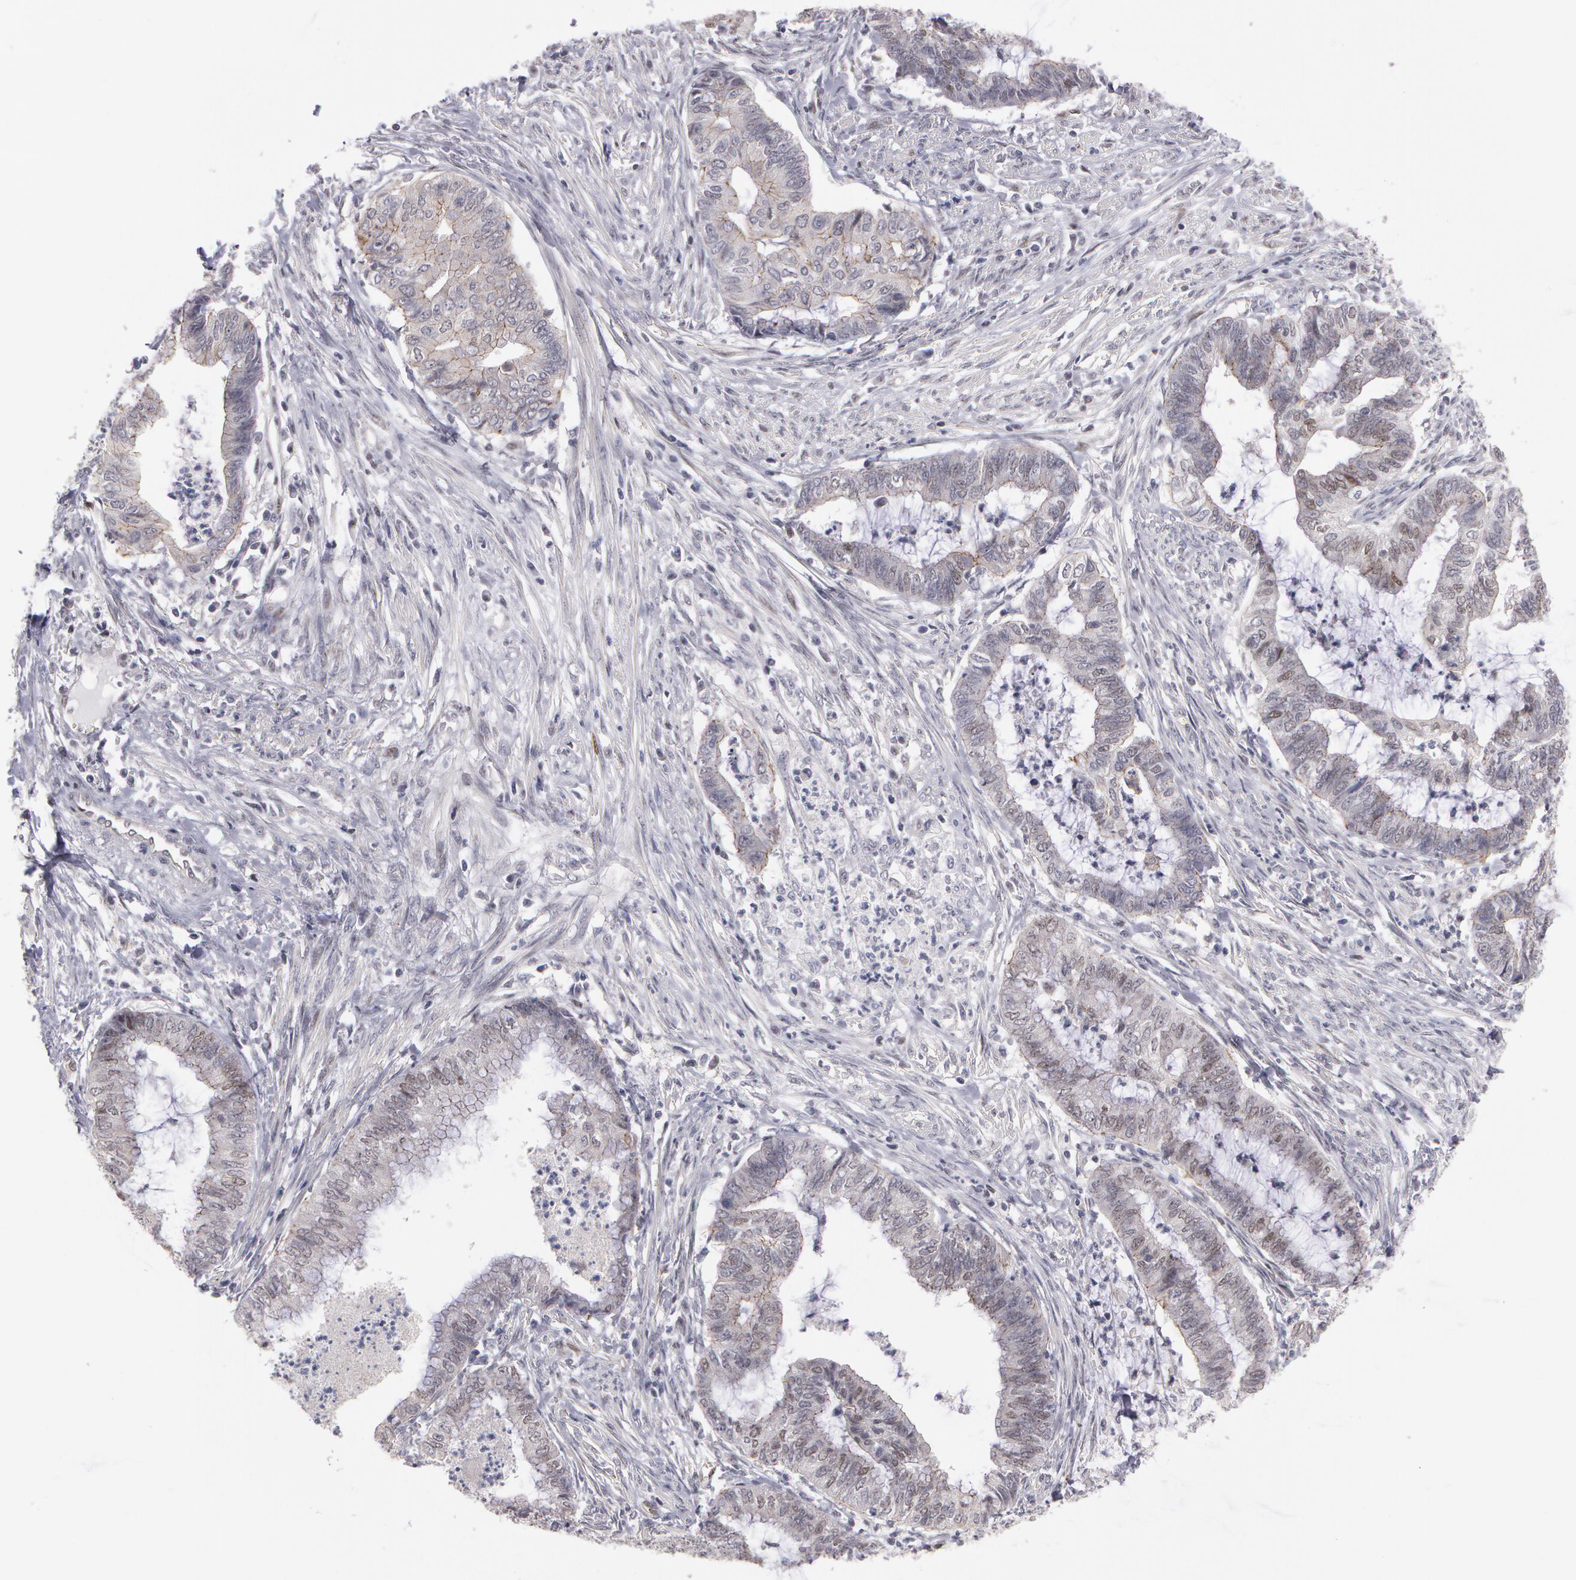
{"staining": {"intensity": "weak", "quantity": "<25%", "location": "nuclear"}, "tissue": "endometrial cancer", "cell_type": "Tumor cells", "image_type": "cancer", "snomed": [{"axis": "morphology", "description": "Necrosis, NOS"}, {"axis": "morphology", "description": "Adenocarcinoma, NOS"}, {"axis": "topography", "description": "Endometrium"}], "caption": "DAB immunohistochemical staining of endometrial adenocarcinoma demonstrates no significant expression in tumor cells.", "gene": "PRICKLE1", "patient": {"sex": "female", "age": 79}}